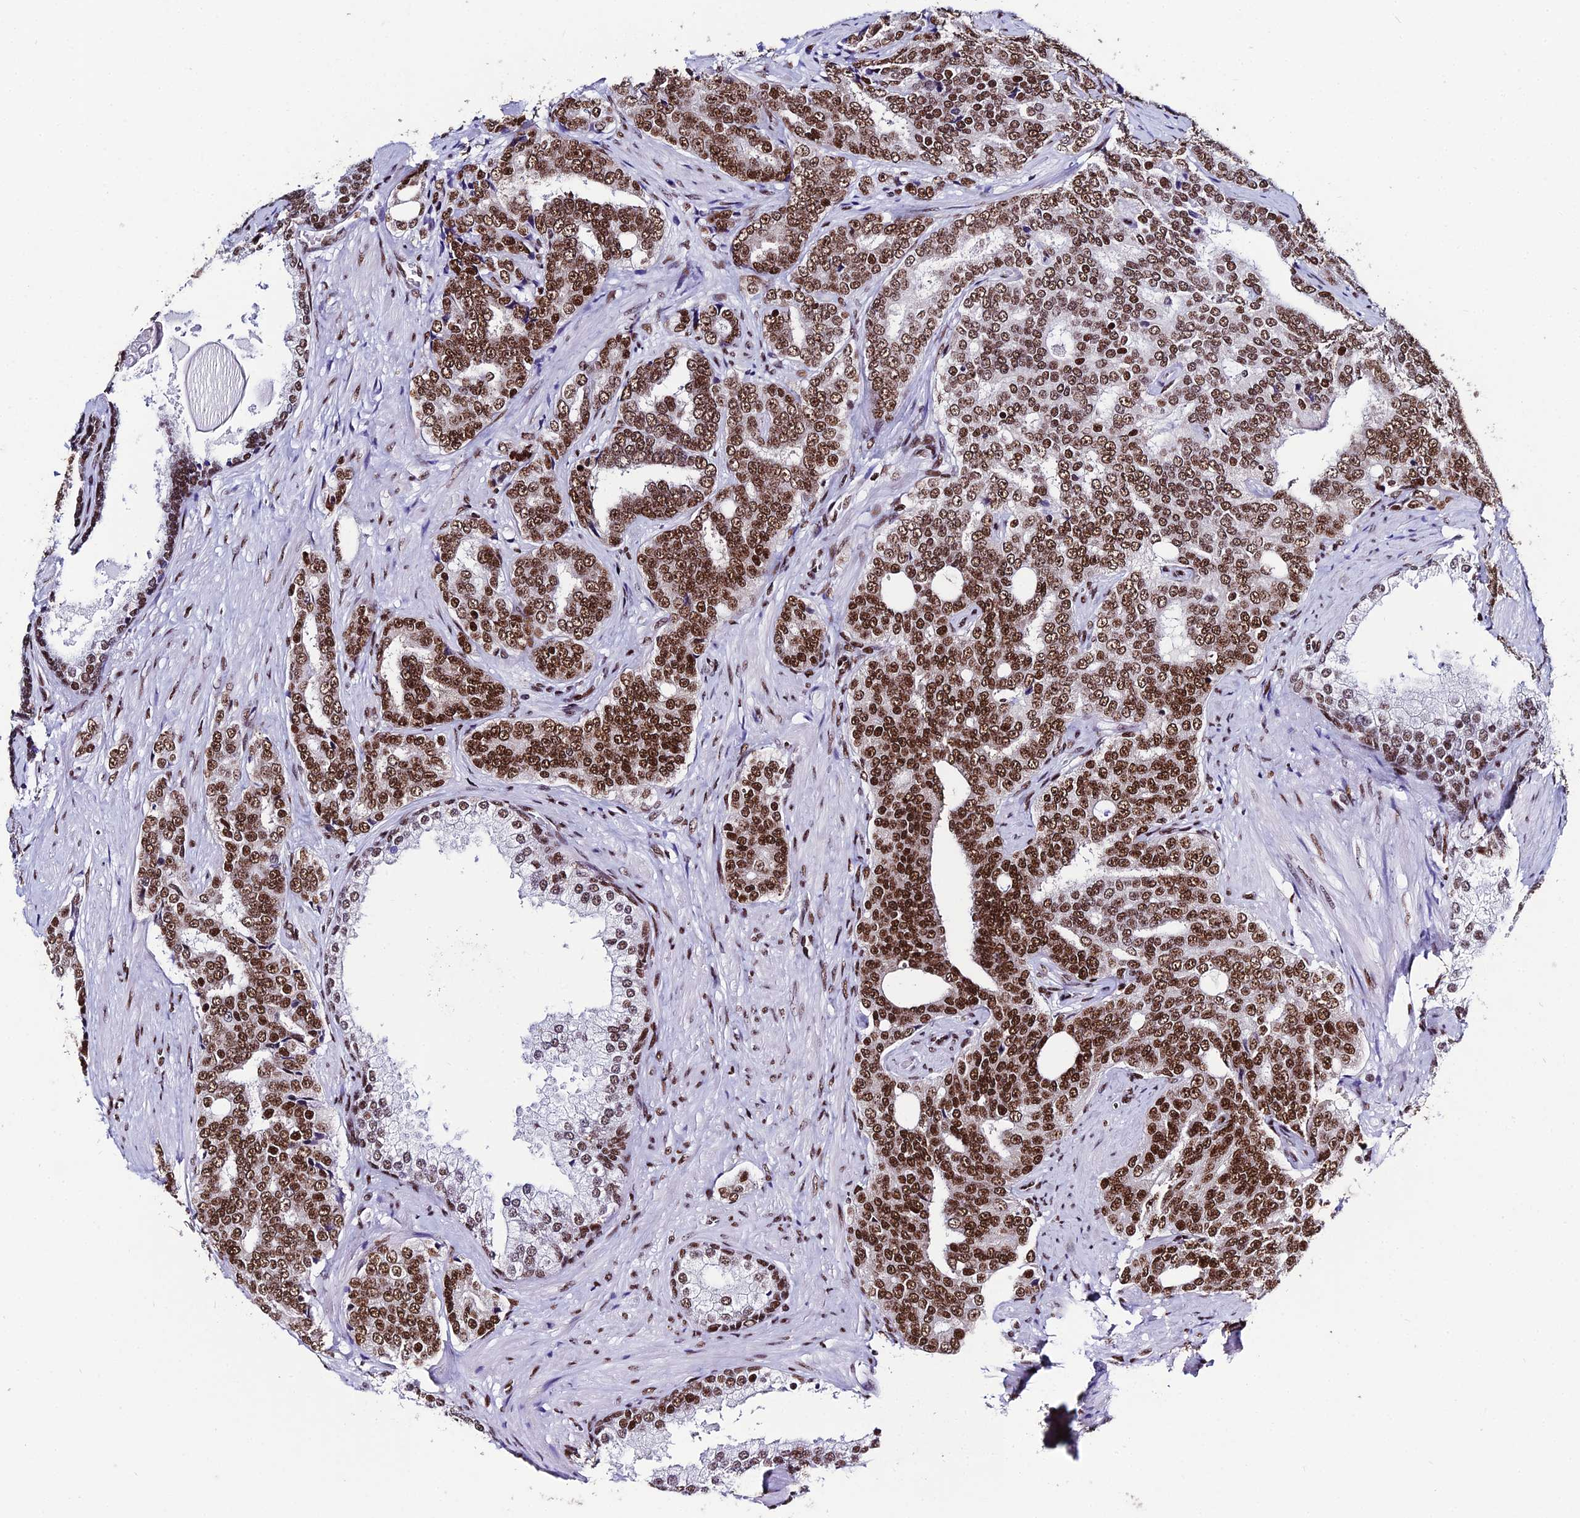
{"staining": {"intensity": "moderate", "quantity": ">75%", "location": "nuclear"}, "tissue": "prostate cancer", "cell_type": "Tumor cells", "image_type": "cancer", "snomed": [{"axis": "morphology", "description": "Adenocarcinoma, High grade"}, {"axis": "topography", "description": "Prostate"}], "caption": "Immunohistochemistry (DAB) staining of prostate cancer (adenocarcinoma (high-grade)) displays moderate nuclear protein staining in approximately >75% of tumor cells. (DAB (3,3'-diaminobenzidine) IHC, brown staining for protein, blue staining for nuclei).", "gene": "HNRNPH1", "patient": {"sex": "male", "age": 67}}